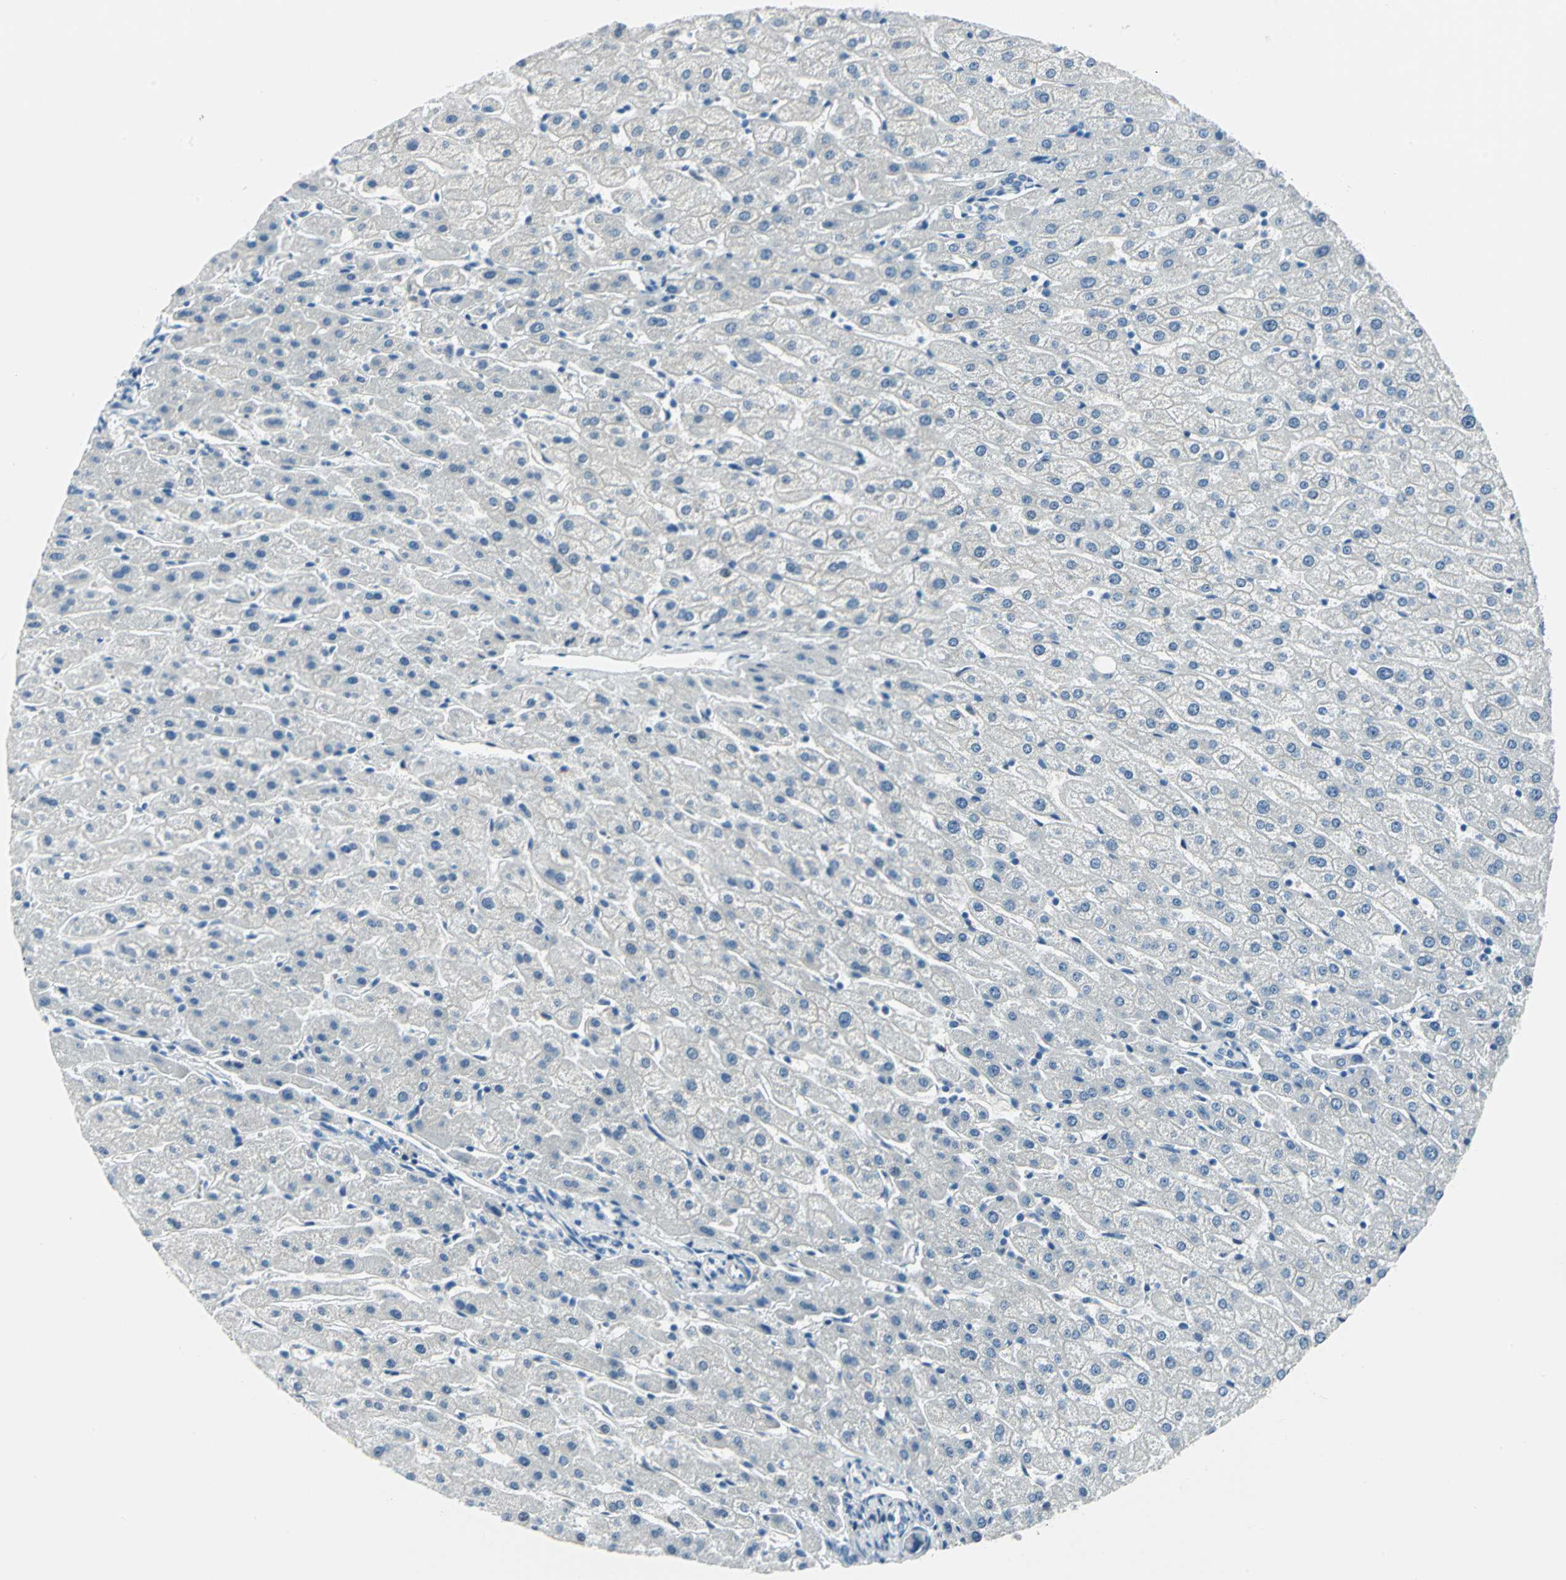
{"staining": {"intensity": "negative", "quantity": "none", "location": "none"}, "tissue": "liver", "cell_type": "Cholangiocytes", "image_type": "normal", "snomed": [{"axis": "morphology", "description": "Normal tissue, NOS"}, {"axis": "morphology", "description": "Fibrosis, NOS"}, {"axis": "topography", "description": "Liver"}], "caption": "Immunohistochemical staining of benign liver shows no significant staining in cholangiocytes.", "gene": "AKR1A1", "patient": {"sex": "female", "age": 29}}